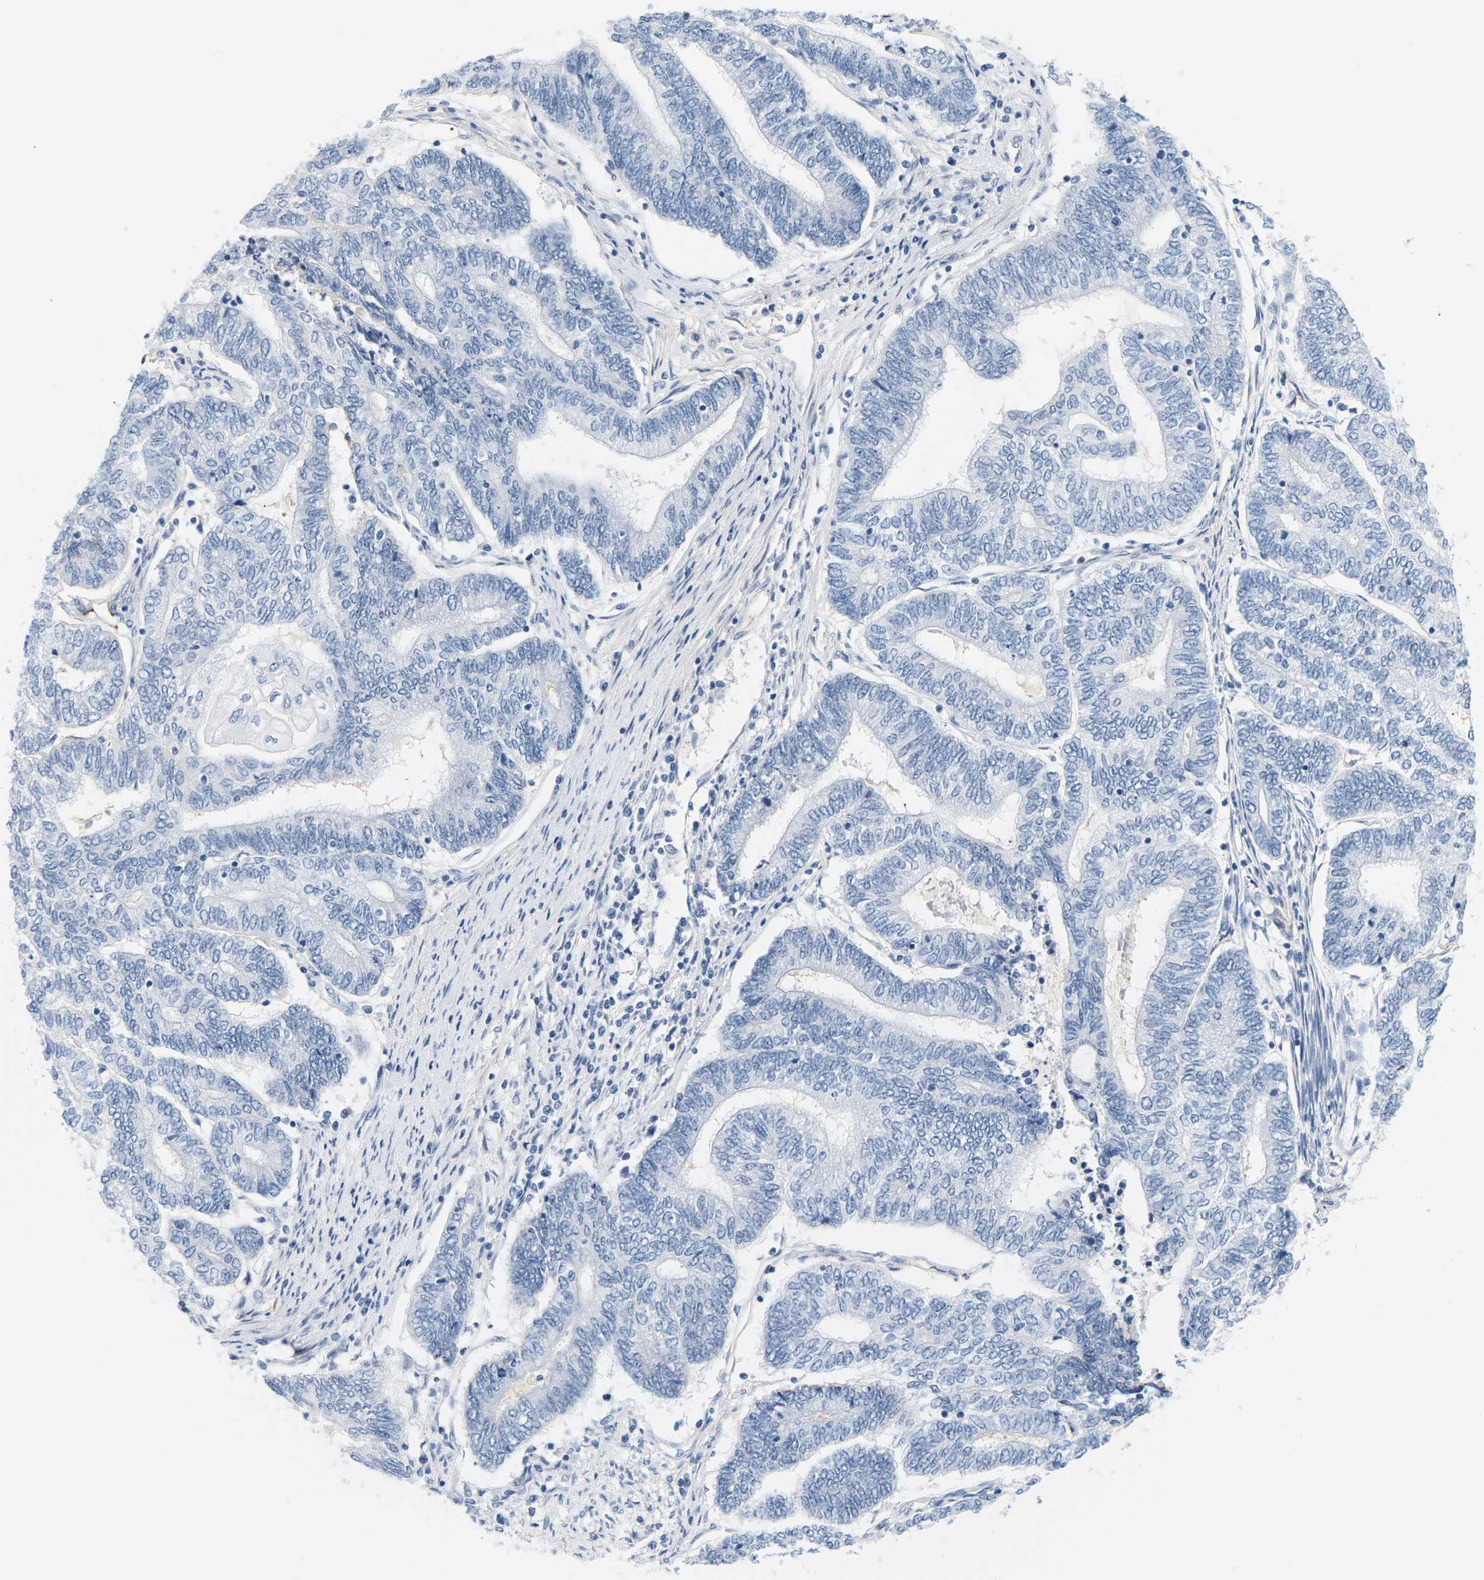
{"staining": {"intensity": "negative", "quantity": "none", "location": "none"}, "tissue": "endometrial cancer", "cell_type": "Tumor cells", "image_type": "cancer", "snomed": [{"axis": "morphology", "description": "Adenocarcinoma, NOS"}, {"axis": "topography", "description": "Uterus"}, {"axis": "topography", "description": "Endometrium"}], "caption": "Tumor cells are negative for brown protein staining in endometrial adenocarcinoma.", "gene": "APOB", "patient": {"sex": "female", "age": 70}}